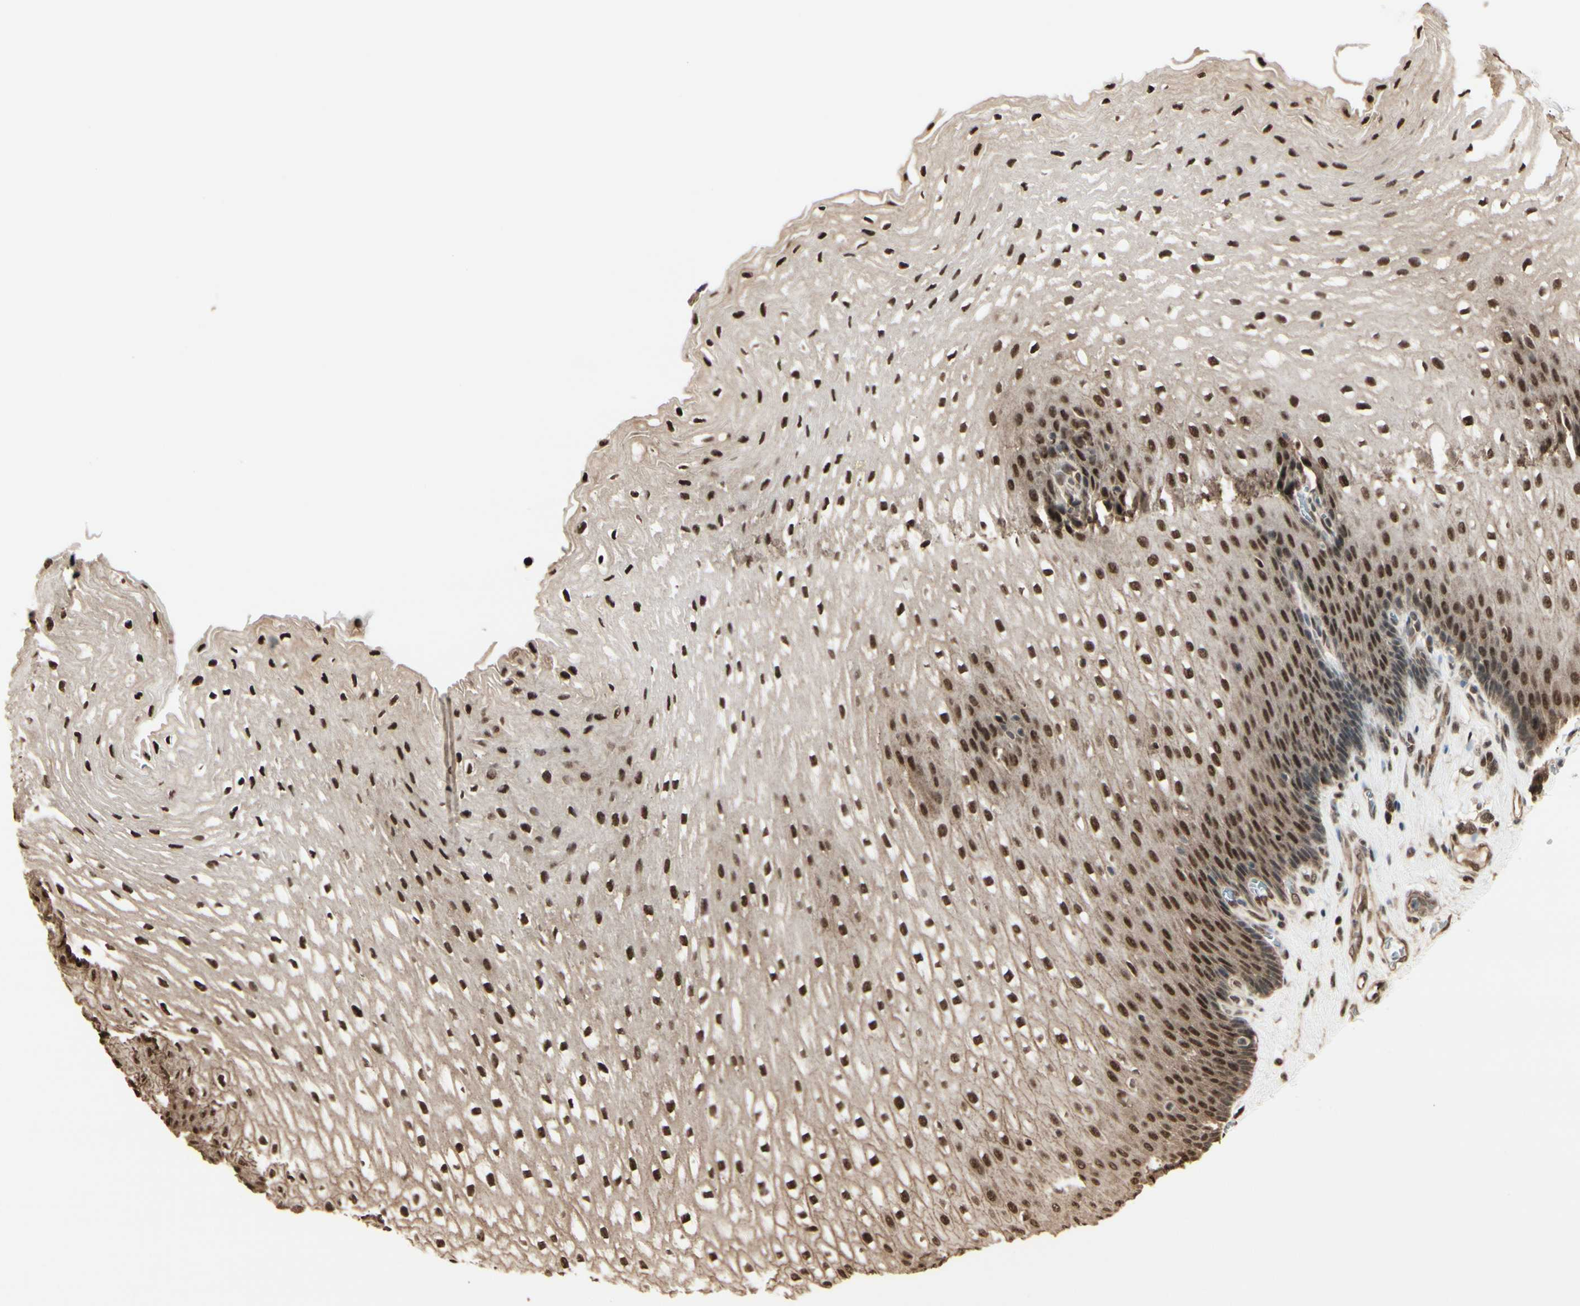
{"staining": {"intensity": "strong", "quantity": ">75%", "location": "cytoplasmic/membranous,nuclear"}, "tissue": "esophagus", "cell_type": "Squamous epithelial cells", "image_type": "normal", "snomed": [{"axis": "morphology", "description": "Normal tissue, NOS"}, {"axis": "topography", "description": "Esophagus"}], "caption": "Unremarkable esophagus reveals strong cytoplasmic/membranous,nuclear positivity in approximately >75% of squamous epithelial cells.", "gene": "HSF1", "patient": {"sex": "male", "age": 48}}